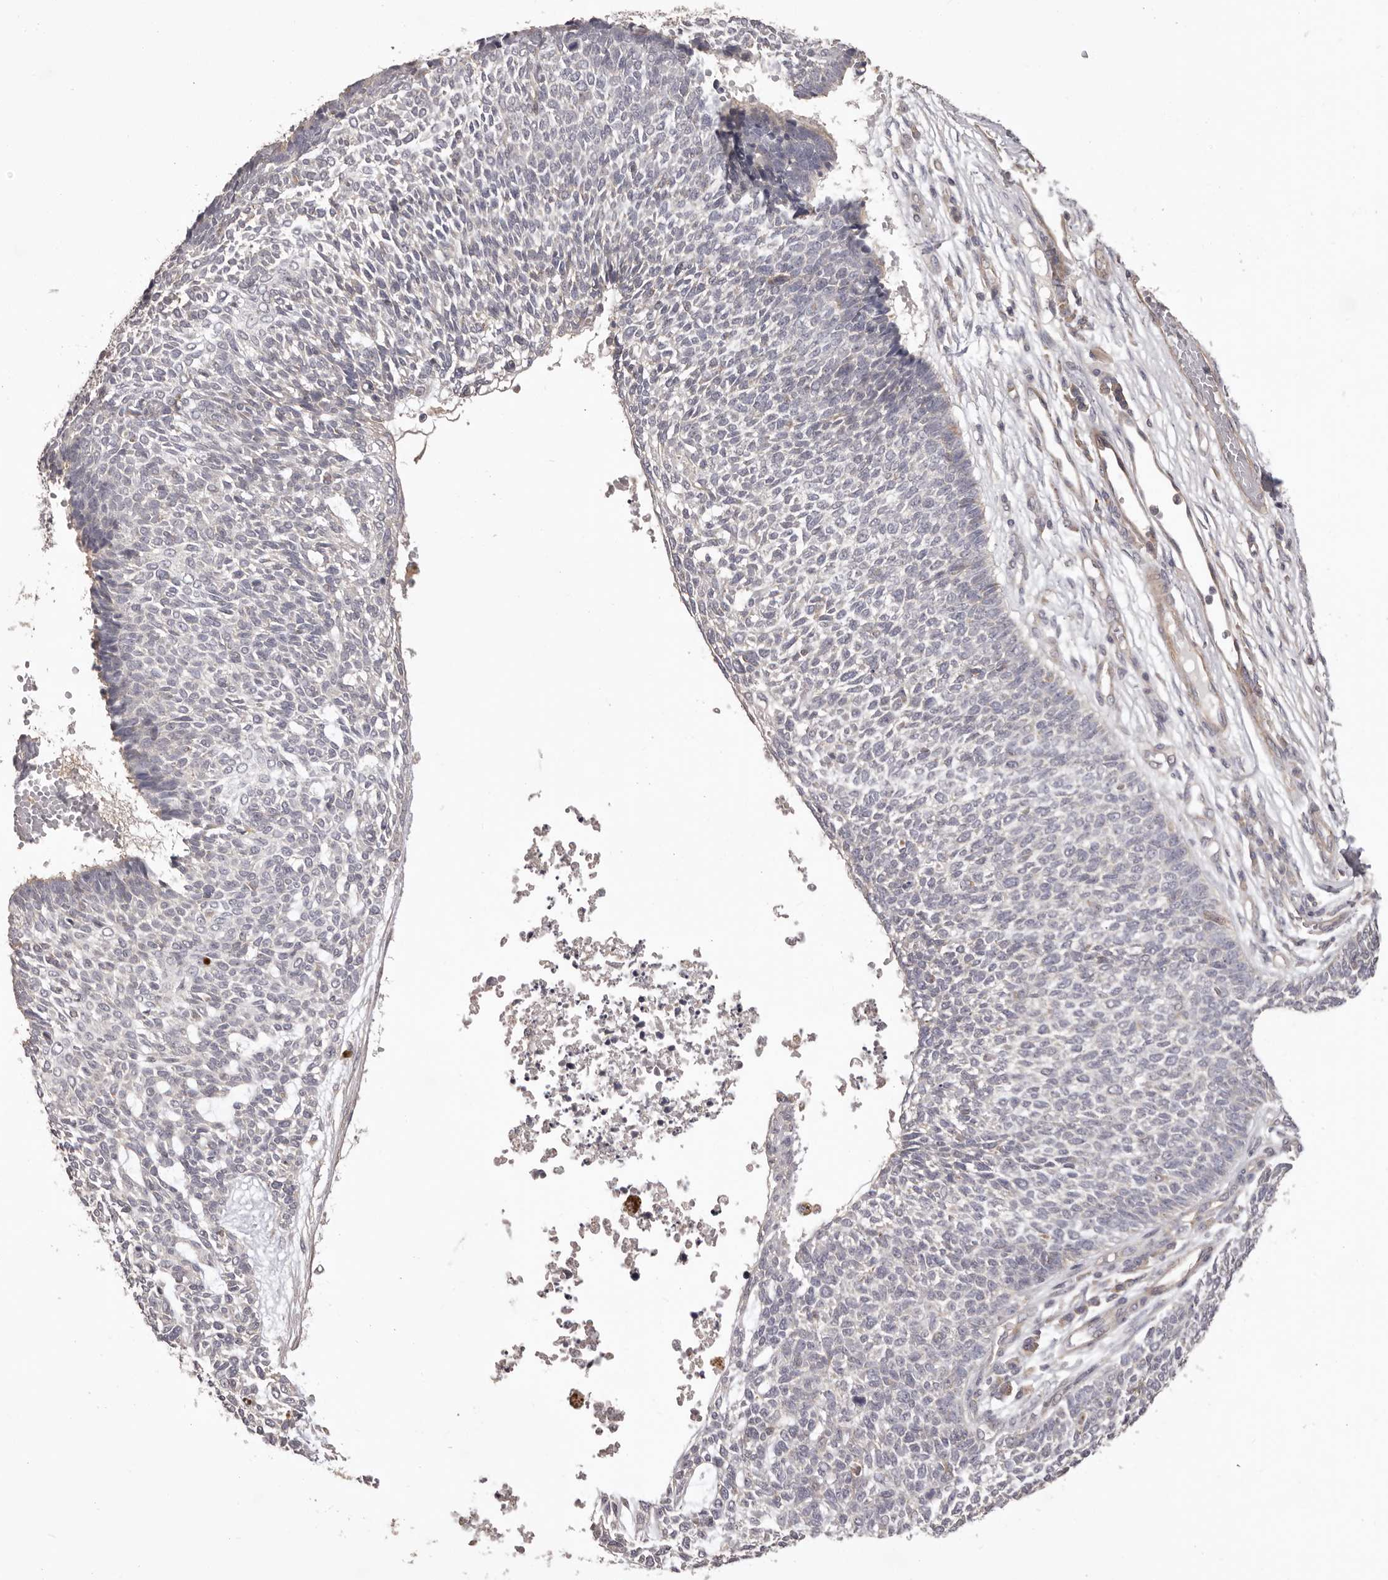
{"staining": {"intensity": "negative", "quantity": "none", "location": "none"}, "tissue": "skin cancer", "cell_type": "Tumor cells", "image_type": "cancer", "snomed": [{"axis": "morphology", "description": "Basal cell carcinoma"}, {"axis": "topography", "description": "Skin"}], "caption": "A photomicrograph of human basal cell carcinoma (skin) is negative for staining in tumor cells.", "gene": "HRH1", "patient": {"sex": "female", "age": 84}}